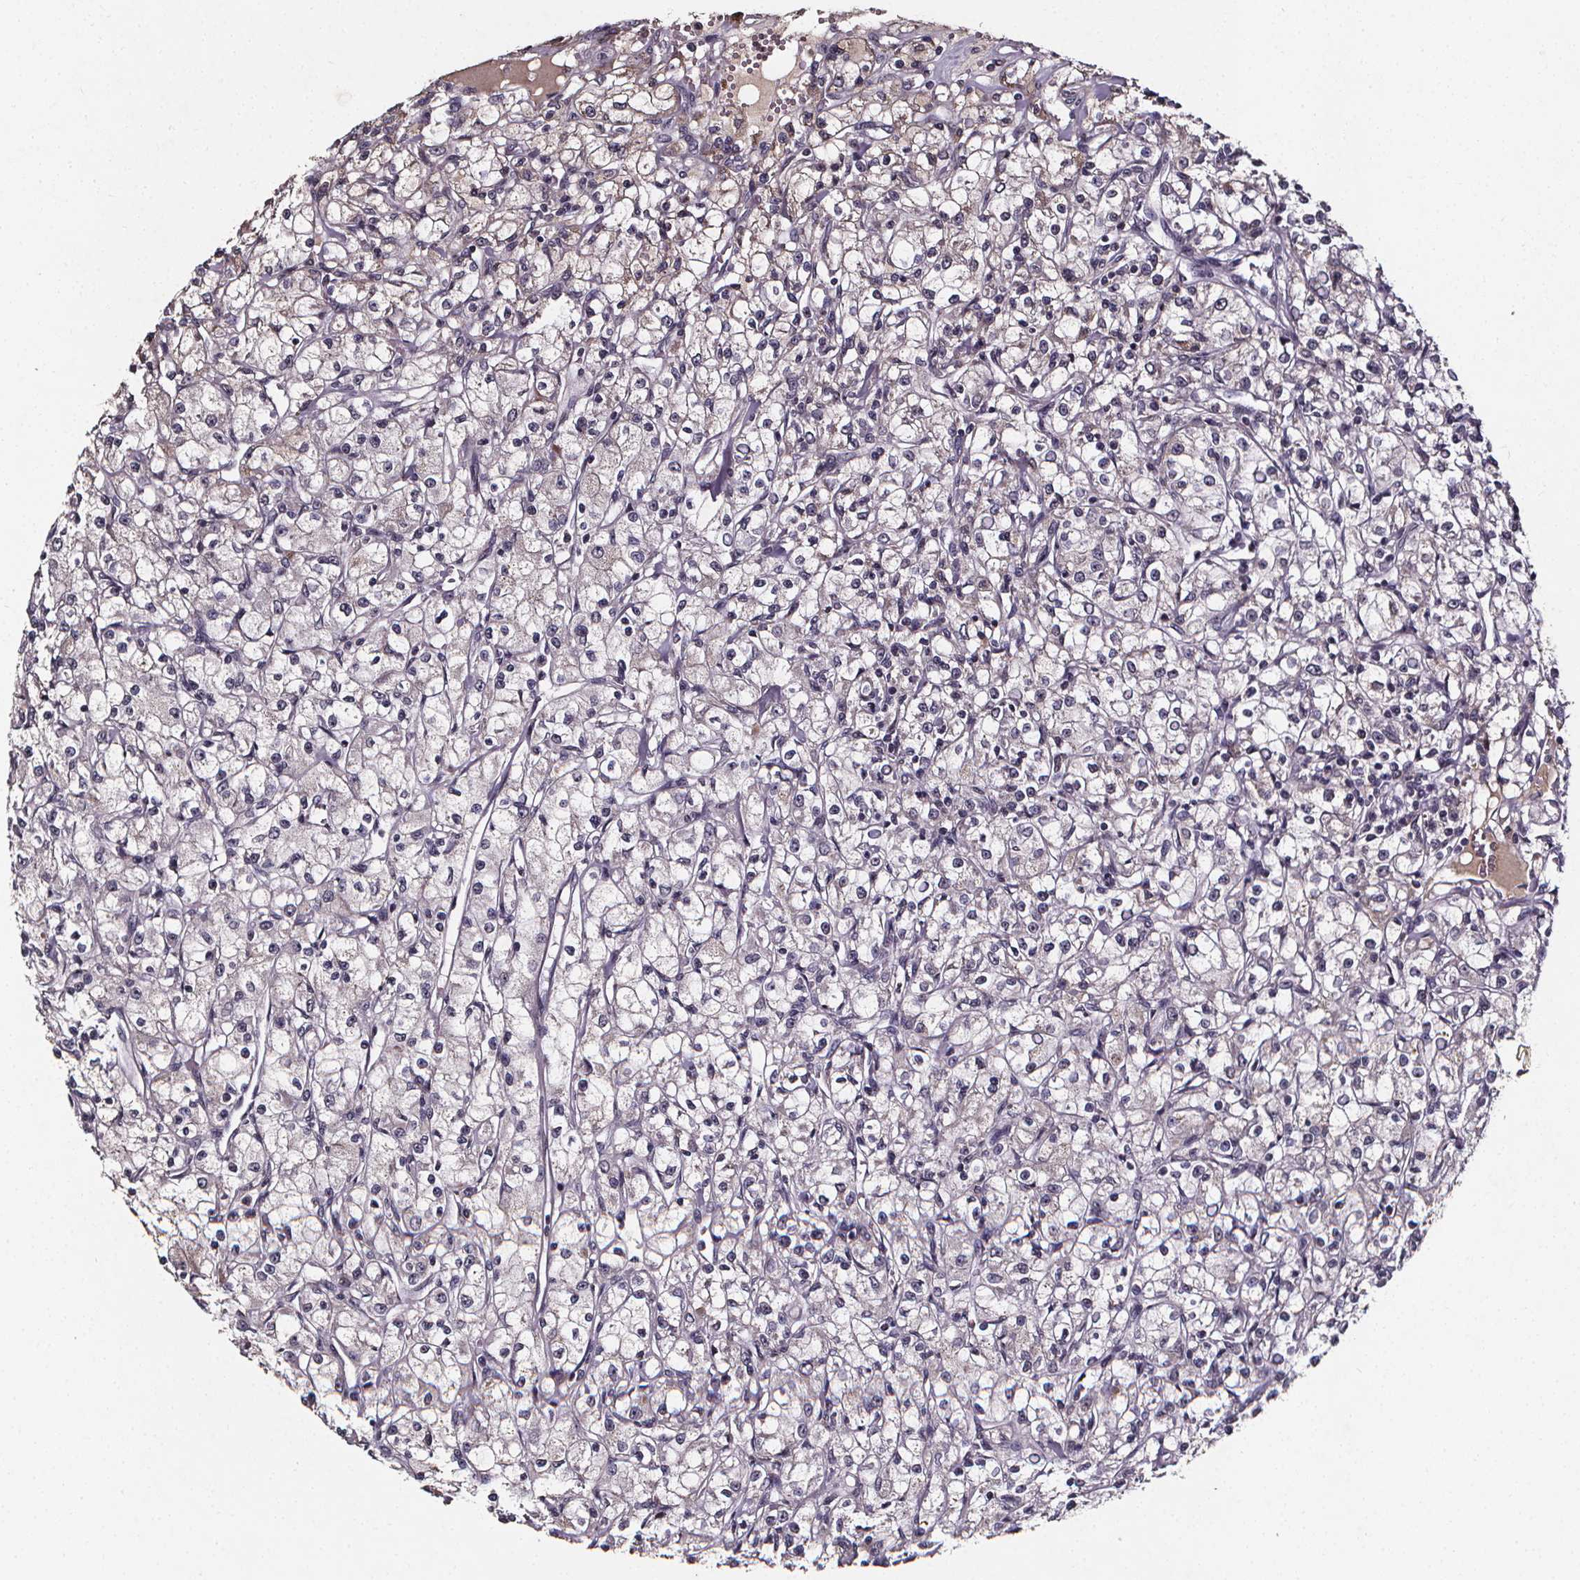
{"staining": {"intensity": "negative", "quantity": "none", "location": "none"}, "tissue": "renal cancer", "cell_type": "Tumor cells", "image_type": "cancer", "snomed": [{"axis": "morphology", "description": "Adenocarcinoma, NOS"}, {"axis": "topography", "description": "Kidney"}], "caption": "The histopathology image reveals no significant staining in tumor cells of renal adenocarcinoma.", "gene": "SPAG8", "patient": {"sex": "female", "age": 59}}